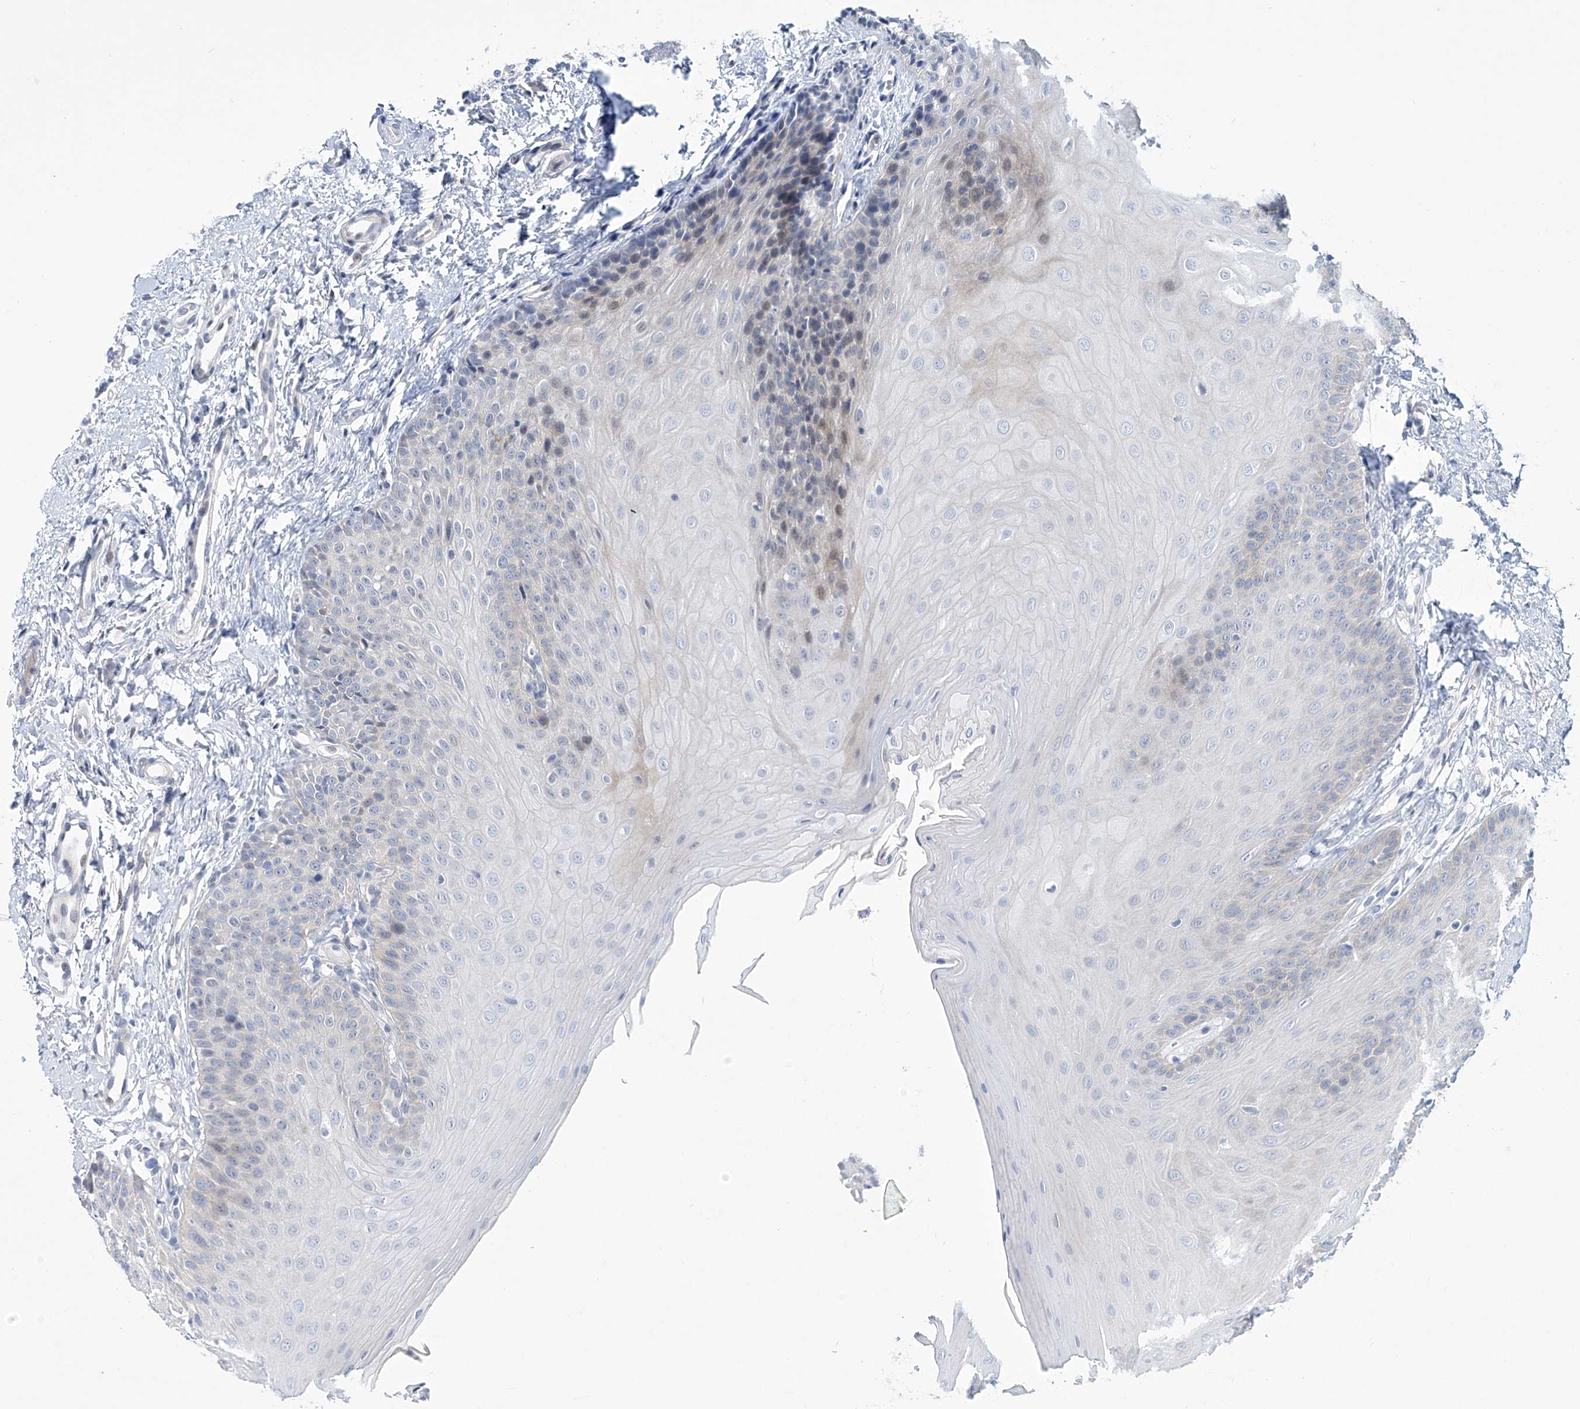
{"staining": {"intensity": "moderate", "quantity": "<25%", "location": "nuclear"}, "tissue": "oral mucosa", "cell_type": "Squamous epithelial cells", "image_type": "normal", "snomed": [{"axis": "morphology", "description": "Normal tissue, NOS"}, {"axis": "topography", "description": "Oral tissue"}], "caption": "The micrograph exhibits immunohistochemical staining of unremarkable oral mucosa. There is moderate nuclear staining is seen in about <25% of squamous epithelial cells.", "gene": "TRIM60", "patient": {"sex": "female", "age": 68}}